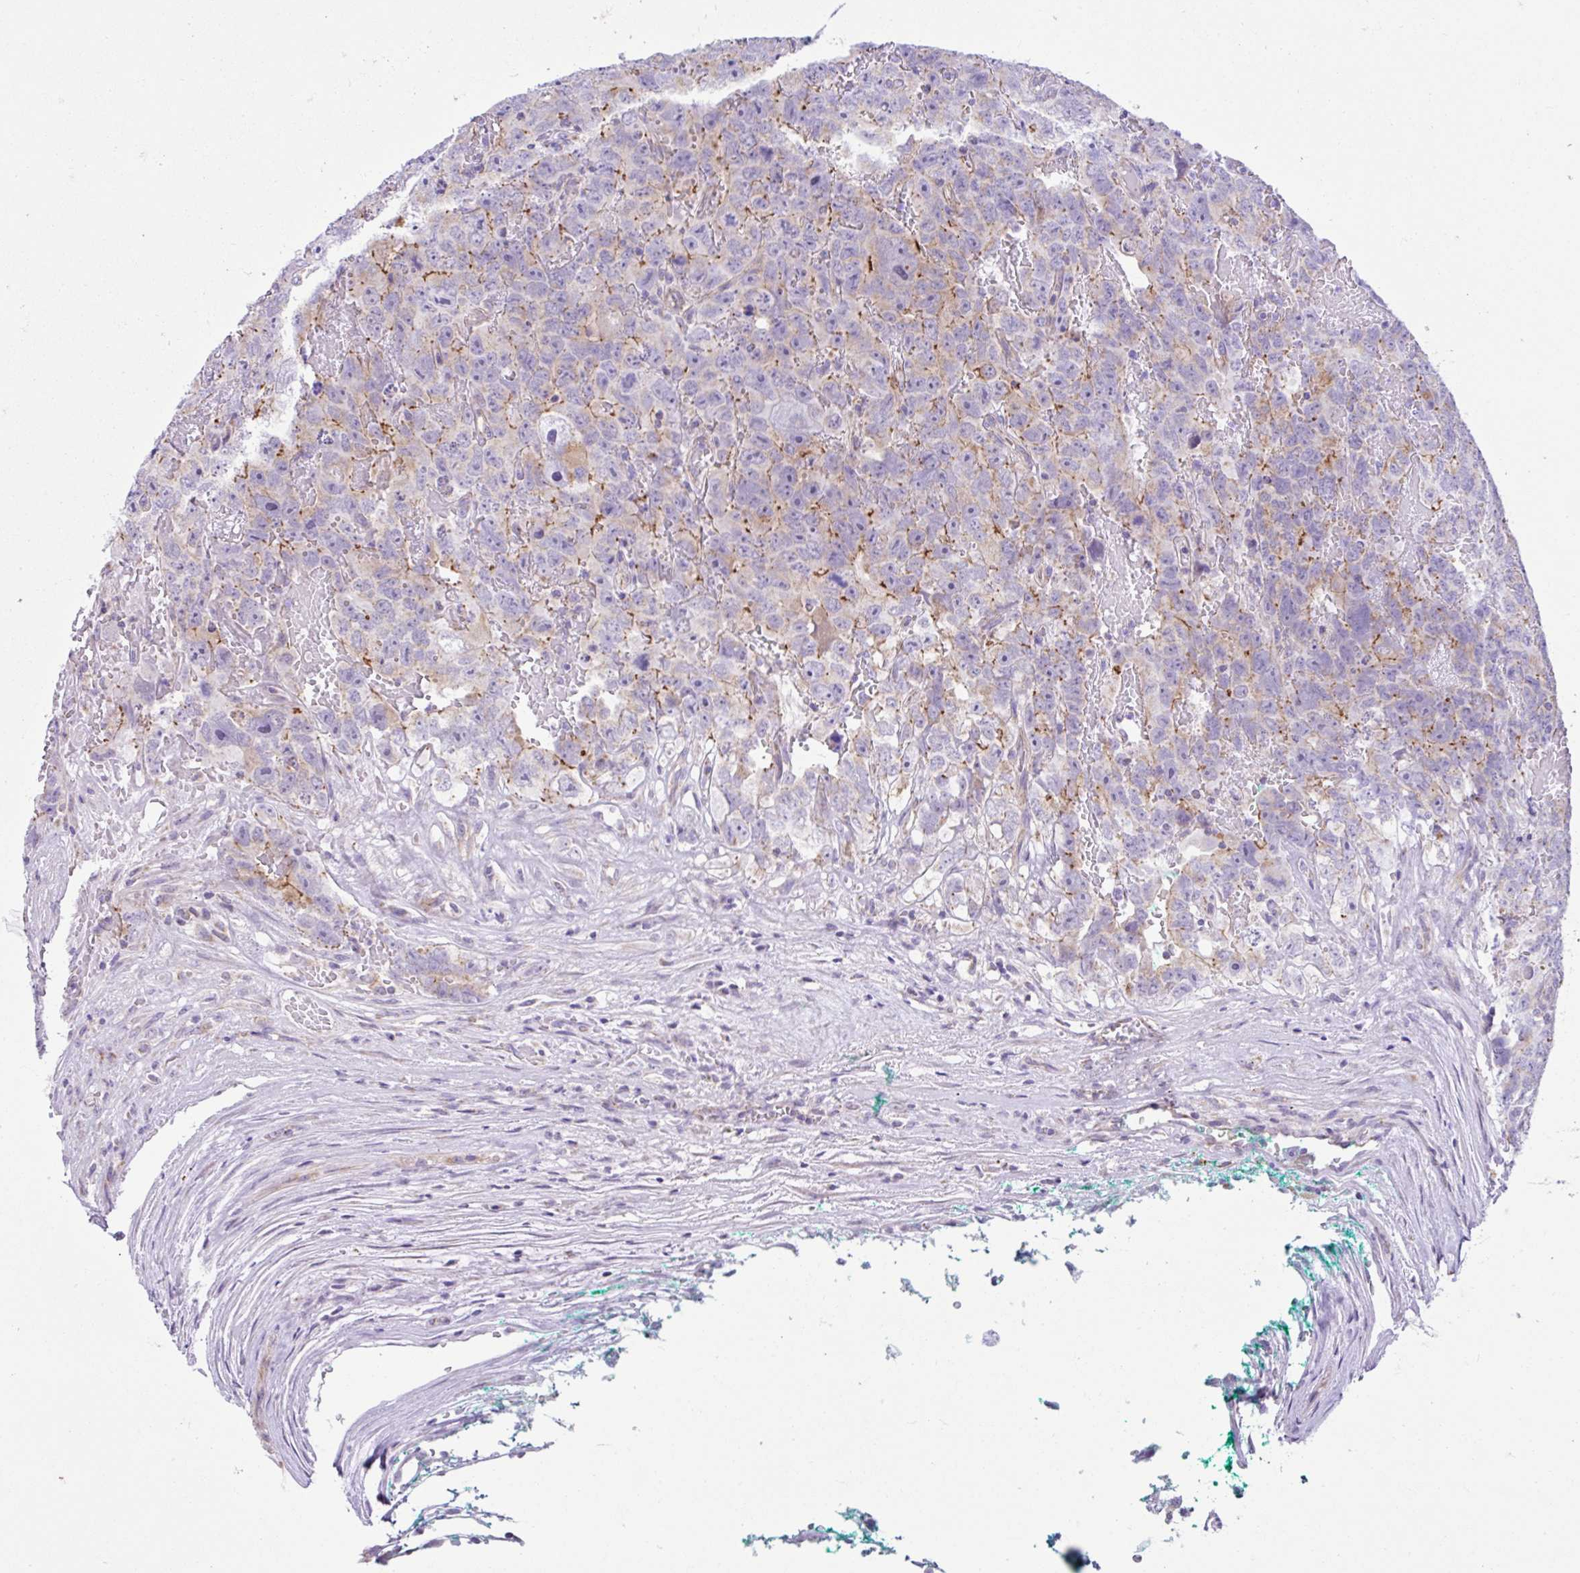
{"staining": {"intensity": "negative", "quantity": "none", "location": "none"}, "tissue": "testis cancer", "cell_type": "Tumor cells", "image_type": "cancer", "snomed": [{"axis": "morphology", "description": "Carcinoma, Embryonal, NOS"}, {"axis": "topography", "description": "Testis"}], "caption": "High magnification brightfield microscopy of embryonal carcinoma (testis) stained with DAB (3,3'-diaminobenzidine) (brown) and counterstained with hematoxylin (blue): tumor cells show no significant expression.", "gene": "NDUFS2", "patient": {"sex": "male", "age": 45}}